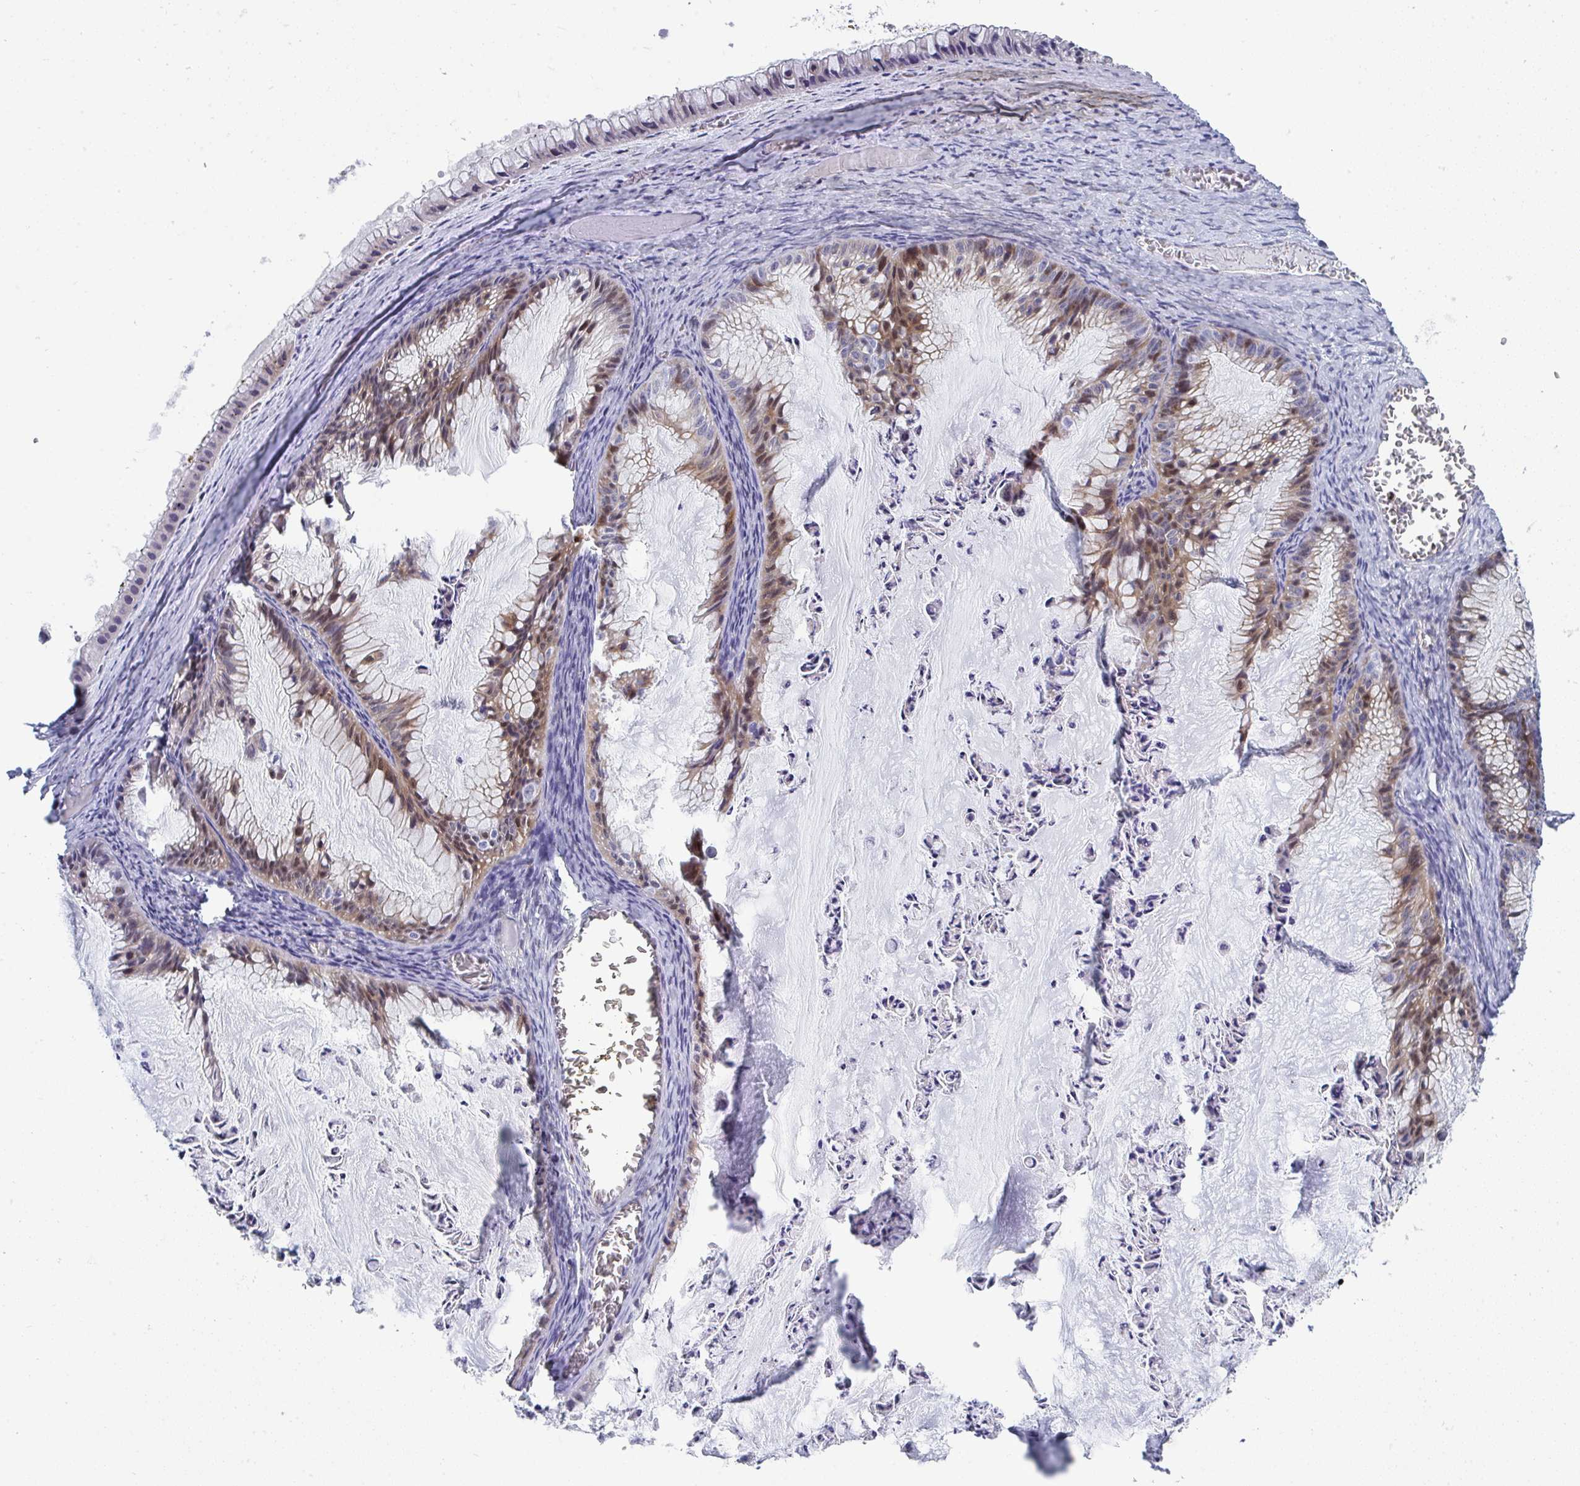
{"staining": {"intensity": "moderate", "quantity": "25%-75%", "location": "cytoplasmic/membranous,nuclear"}, "tissue": "ovarian cancer", "cell_type": "Tumor cells", "image_type": "cancer", "snomed": [{"axis": "morphology", "description": "Cystadenocarcinoma, mucinous, NOS"}, {"axis": "topography", "description": "Ovary"}], "caption": "Moderate cytoplasmic/membranous and nuclear expression is appreciated in about 25%-75% of tumor cells in mucinous cystadenocarcinoma (ovarian). Ihc stains the protein in brown and the nuclei are stained blue.", "gene": "AOC2", "patient": {"sex": "female", "age": 72}}